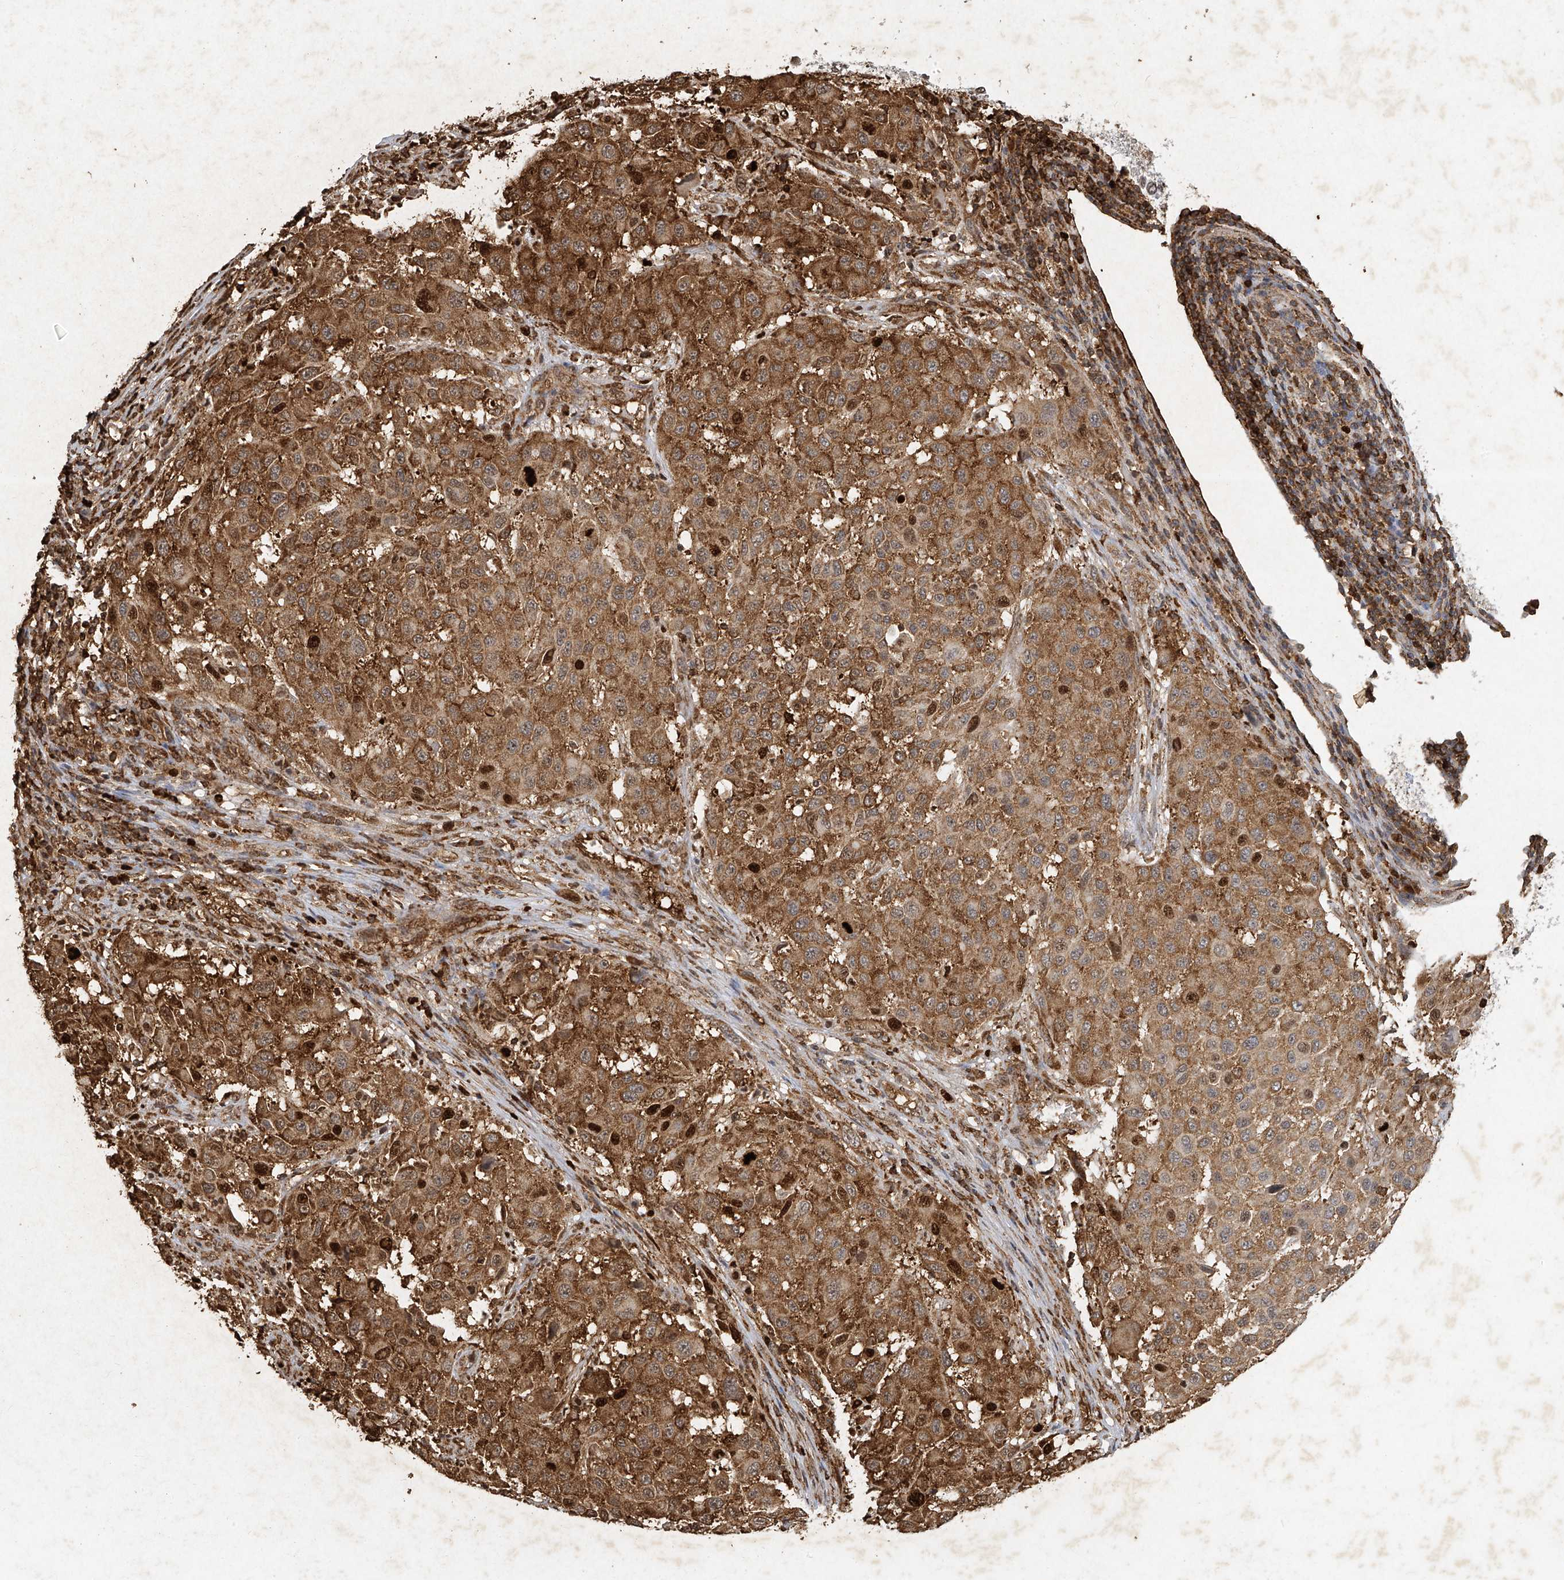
{"staining": {"intensity": "moderate", "quantity": ">75%", "location": "cytoplasmic/membranous"}, "tissue": "melanoma", "cell_type": "Tumor cells", "image_type": "cancer", "snomed": [{"axis": "morphology", "description": "Malignant melanoma, Metastatic site"}, {"axis": "topography", "description": "Lymph node"}], "caption": "This is a photomicrograph of immunohistochemistry staining of malignant melanoma (metastatic site), which shows moderate staining in the cytoplasmic/membranous of tumor cells.", "gene": "ATRIP", "patient": {"sex": "male", "age": 61}}